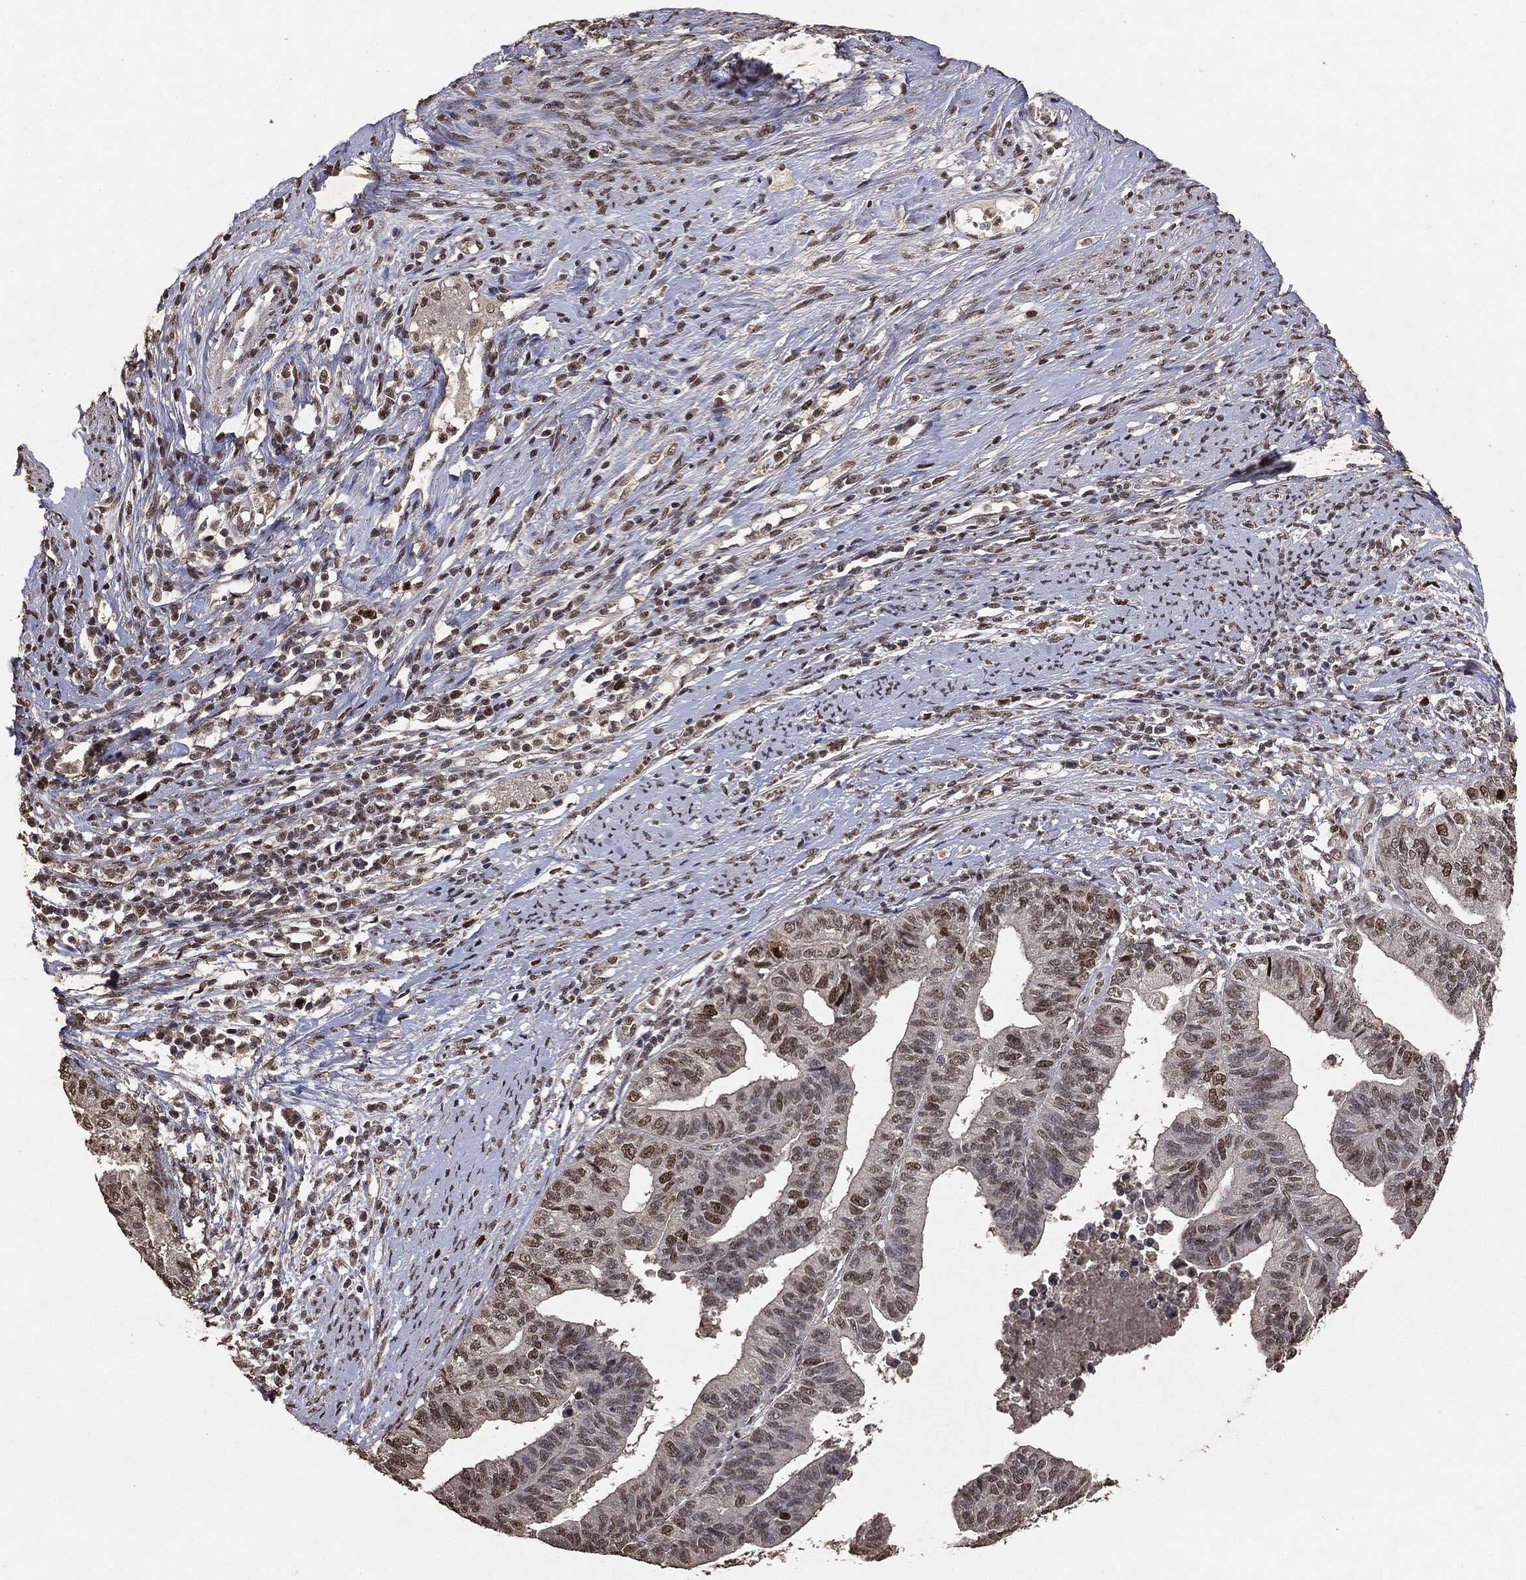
{"staining": {"intensity": "moderate", "quantity": "<25%", "location": "nuclear"}, "tissue": "endometrial cancer", "cell_type": "Tumor cells", "image_type": "cancer", "snomed": [{"axis": "morphology", "description": "Adenocarcinoma, NOS"}, {"axis": "topography", "description": "Endometrium"}], "caption": "Immunohistochemical staining of endometrial cancer displays low levels of moderate nuclear protein positivity in about <25% of tumor cells.", "gene": "RAD18", "patient": {"sex": "female", "age": 65}}